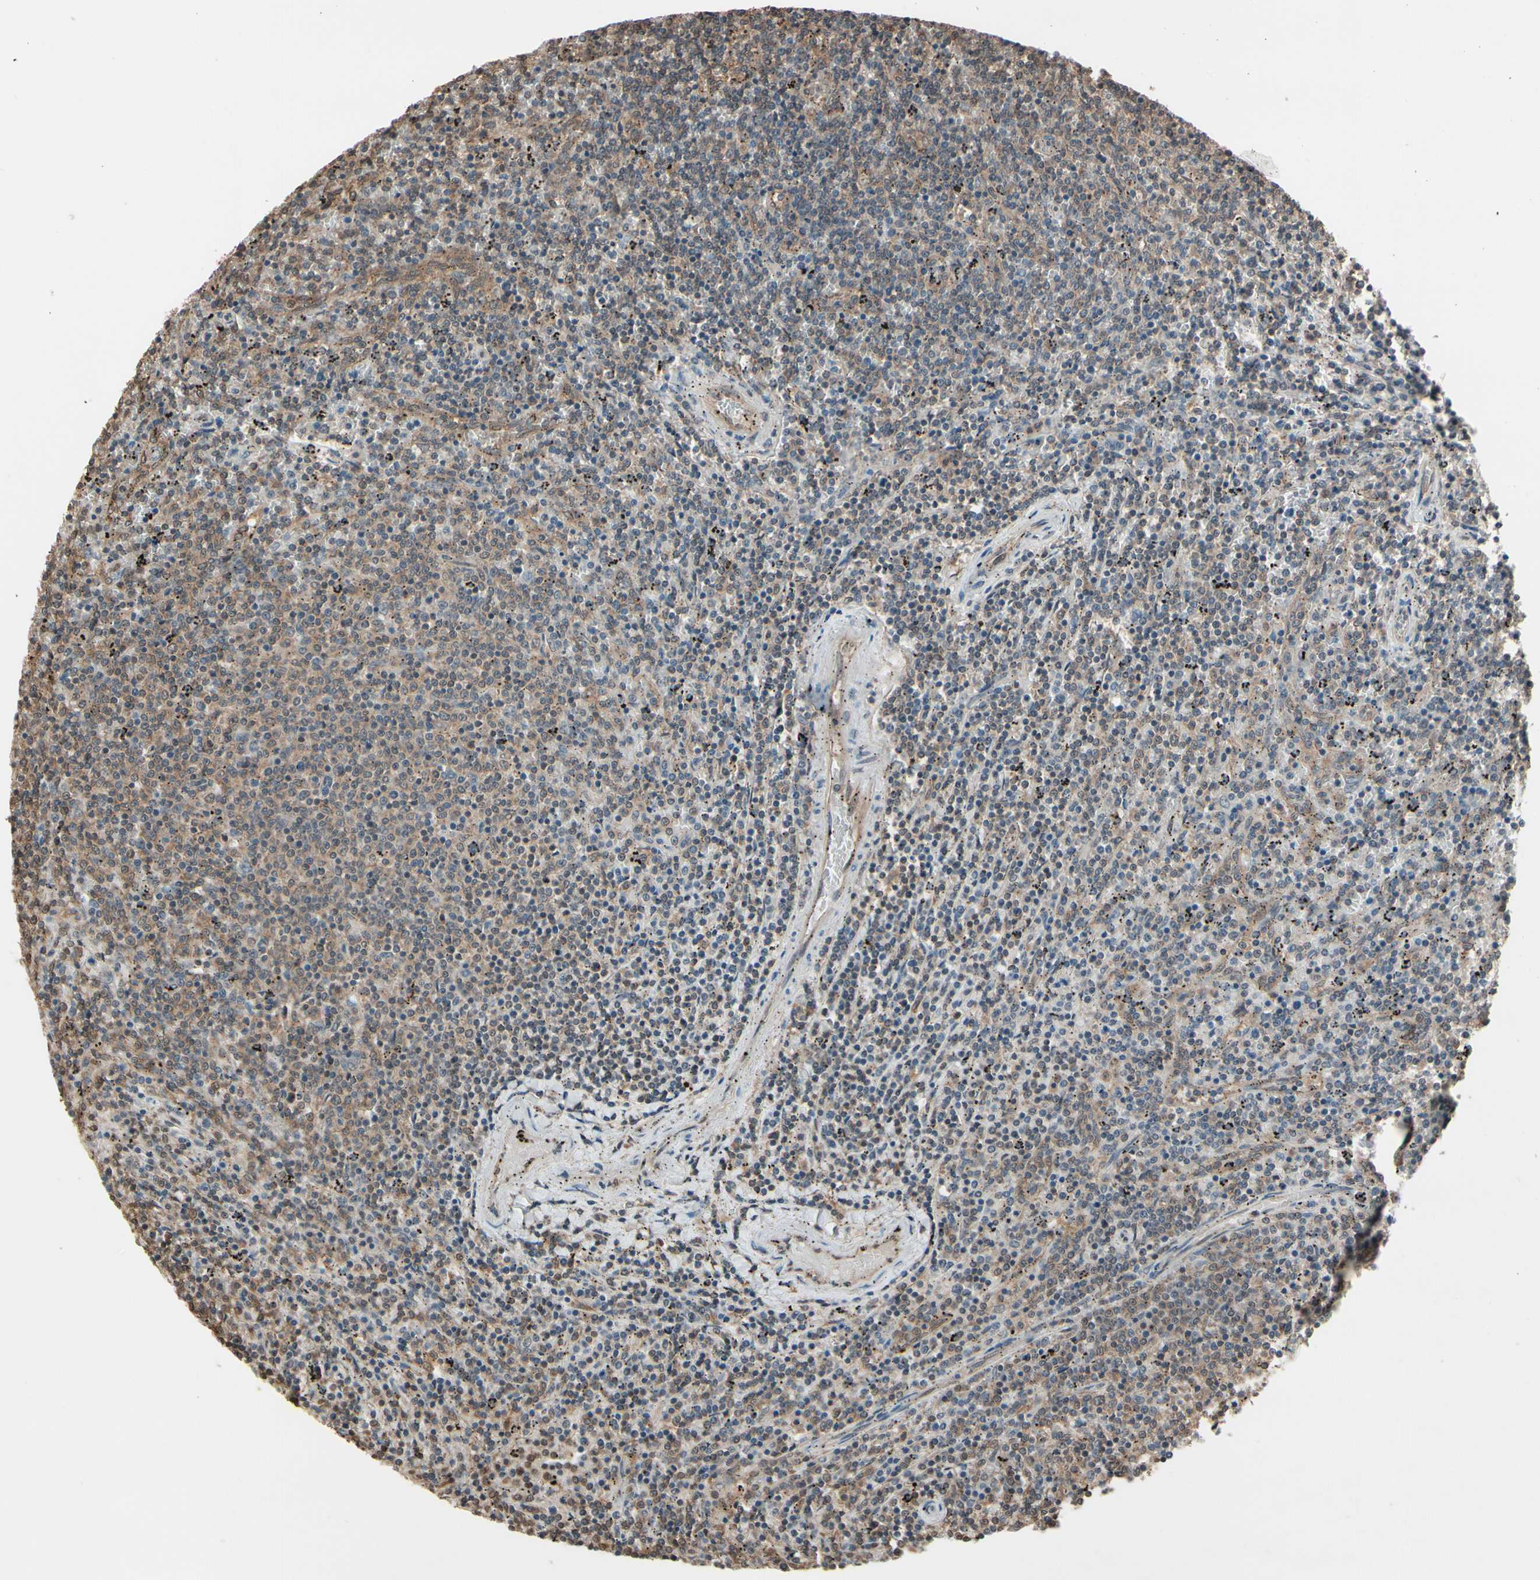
{"staining": {"intensity": "moderate", "quantity": ">75%", "location": "cytoplasmic/membranous"}, "tissue": "lymphoma", "cell_type": "Tumor cells", "image_type": "cancer", "snomed": [{"axis": "morphology", "description": "Malignant lymphoma, non-Hodgkin's type, Low grade"}, {"axis": "topography", "description": "Spleen"}], "caption": "This micrograph exhibits immunohistochemistry staining of low-grade malignant lymphoma, non-Hodgkin's type, with medium moderate cytoplasmic/membranous expression in approximately >75% of tumor cells.", "gene": "PNPLA7", "patient": {"sex": "female", "age": 50}}